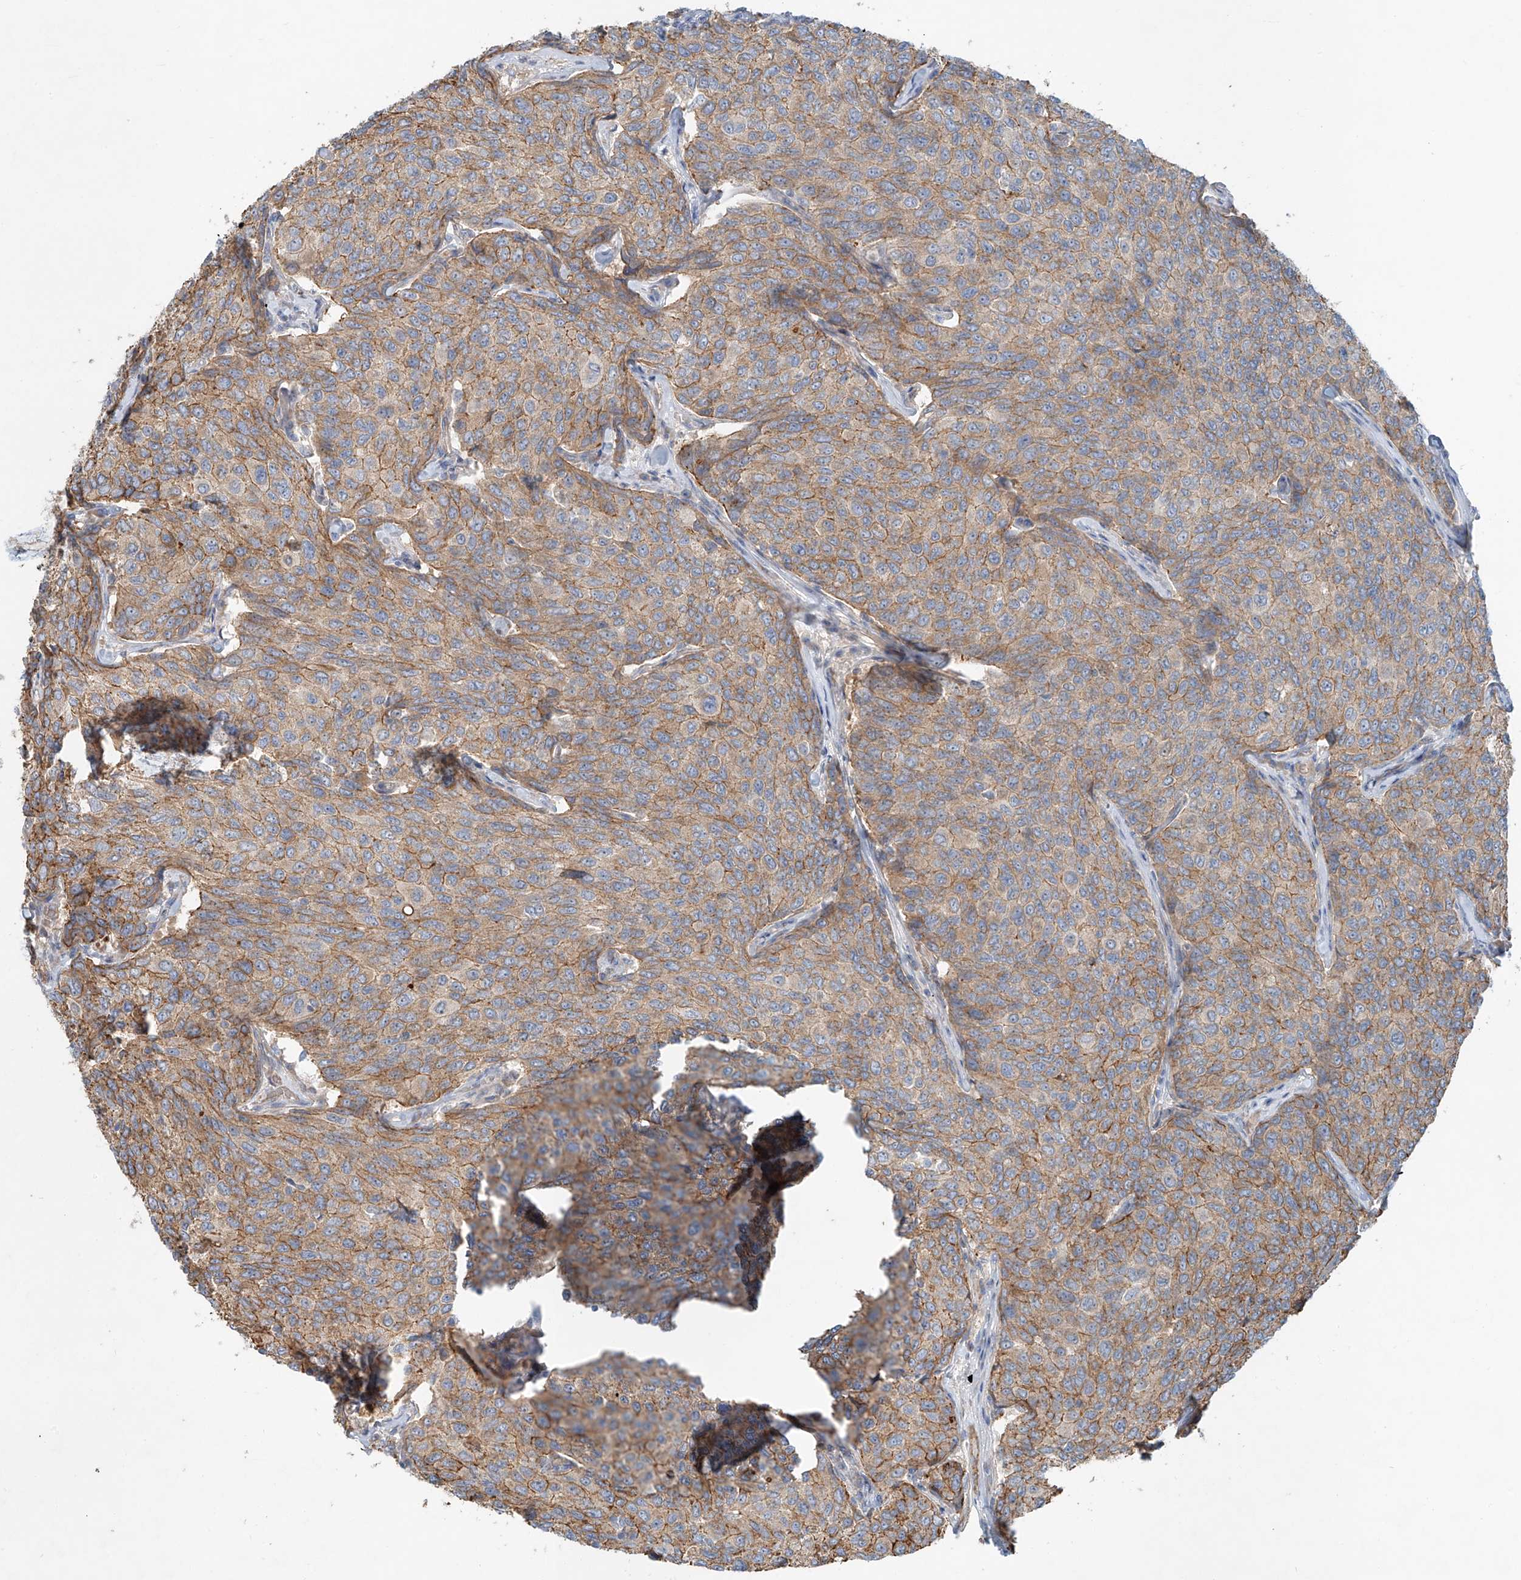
{"staining": {"intensity": "weak", "quantity": ">75%", "location": "cytoplasmic/membranous"}, "tissue": "breast cancer", "cell_type": "Tumor cells", "image_type": "cancer", "snomed": [{"axis": "morphology", "description": "Duct carcinoma"}, {"axis": "topography", "description": "Breast"}], "caption": "Protein staining reveals weak cytoplasmic/membranous positivity in approximately >75% of tumor cells in breast cancer.", "gene": "AJM1", "patient": {"sex": "female", "age": 55}}